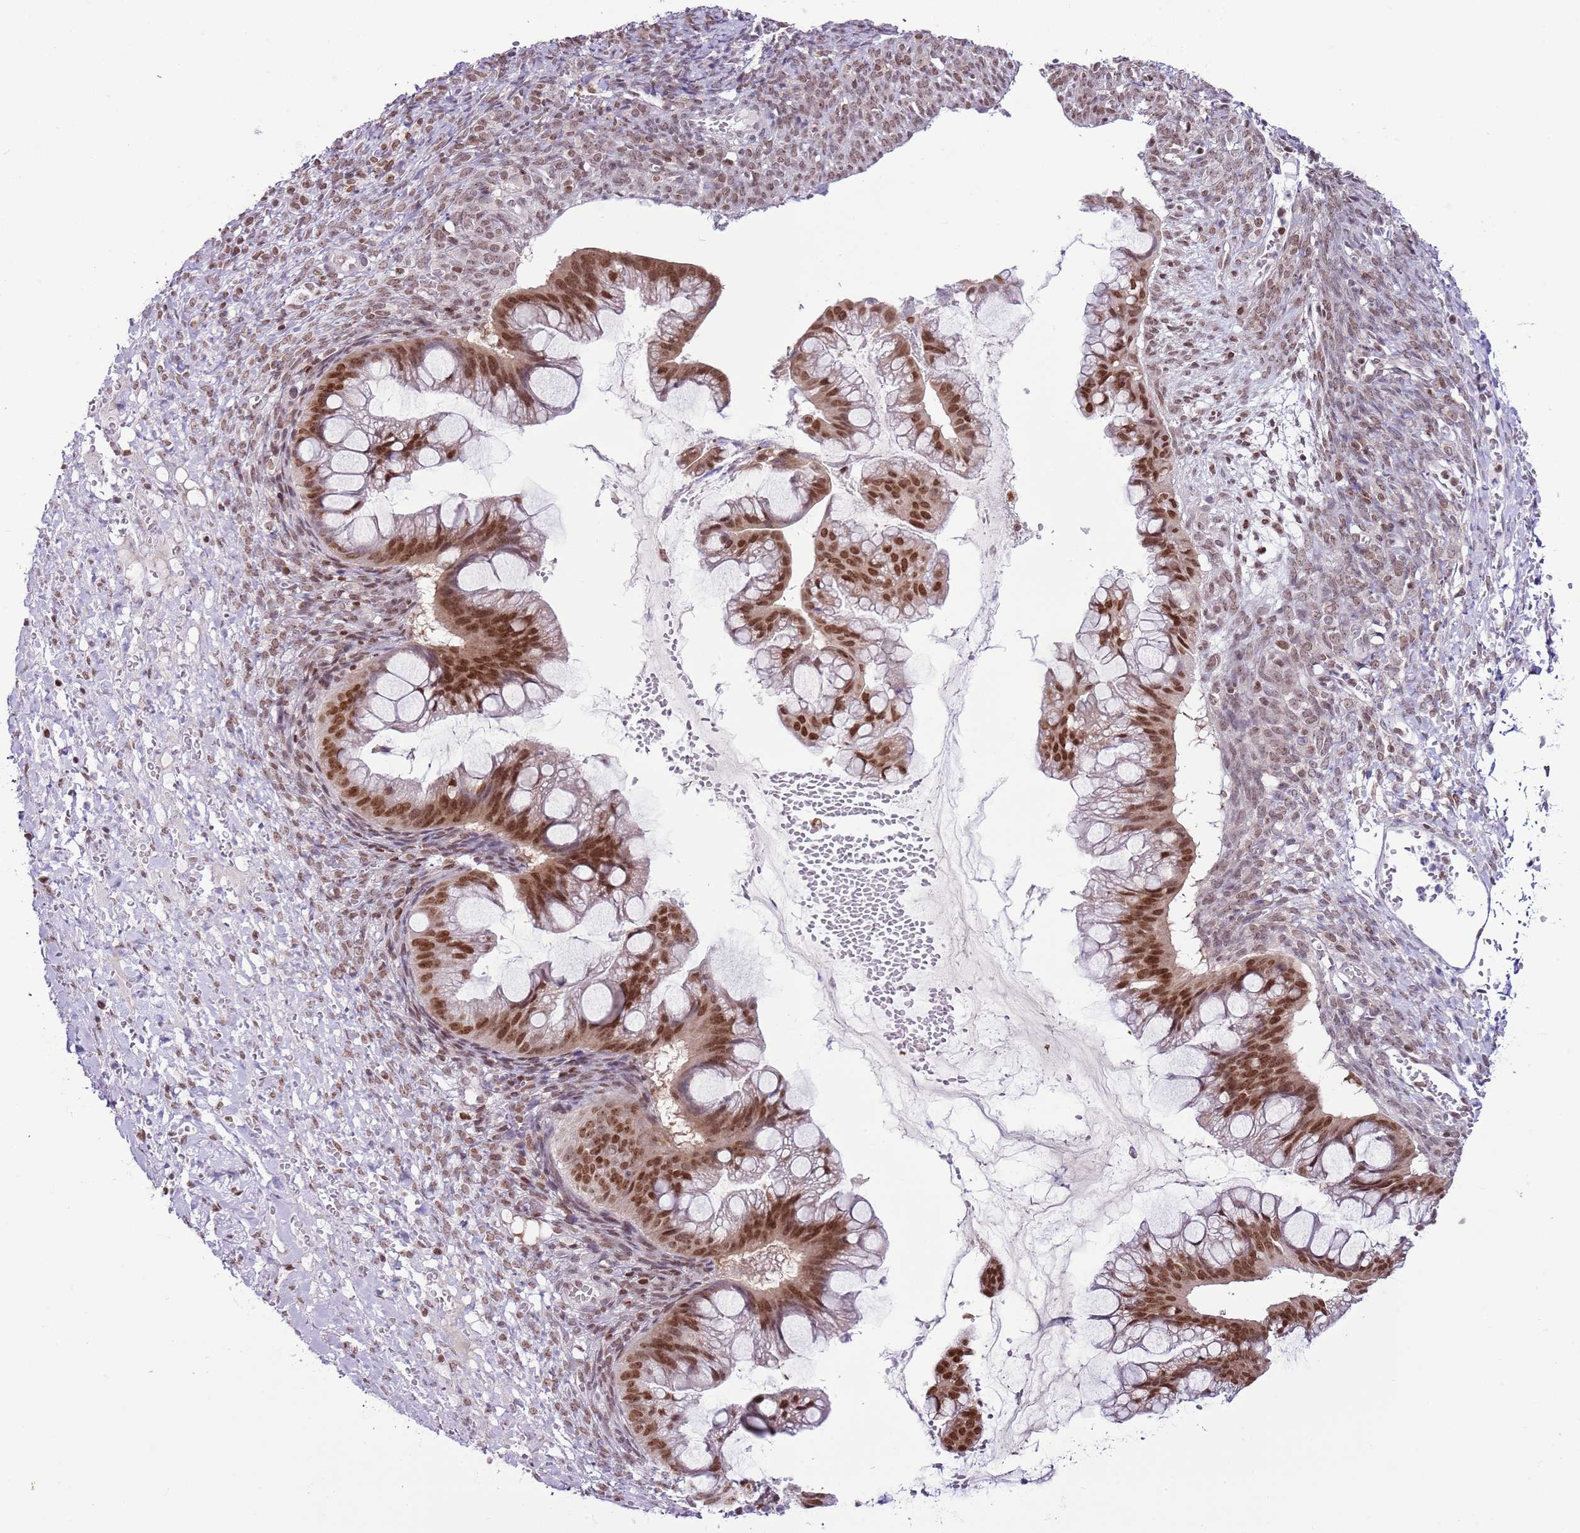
{"staining": {"intensity": "strong", "quantity": ">75%", "location": "nuclear"}, "tissue": "ovarian cancer", "cell_type": "Tumor cells", "image_type": "cancer", "snomed": [{"axis": "morphology", "description": "Cystadenocarcinoma, mucinous, NOS"}, {"axis": "topography", "description": "Ovary"}], "caption": "Tumor cells display high levels of strong nuclear positivity in about >75% of cells in human ovarian mucinous cystadenocarcinoma. The staining is performed using DAB (3,3'-diaminobenzidine) brown chromogen to label protein expression. The nuclei are counter-stained blue using hematoxylin.", "gene": "SELENOH", "patient": {"sex": "female", "age": 73}}